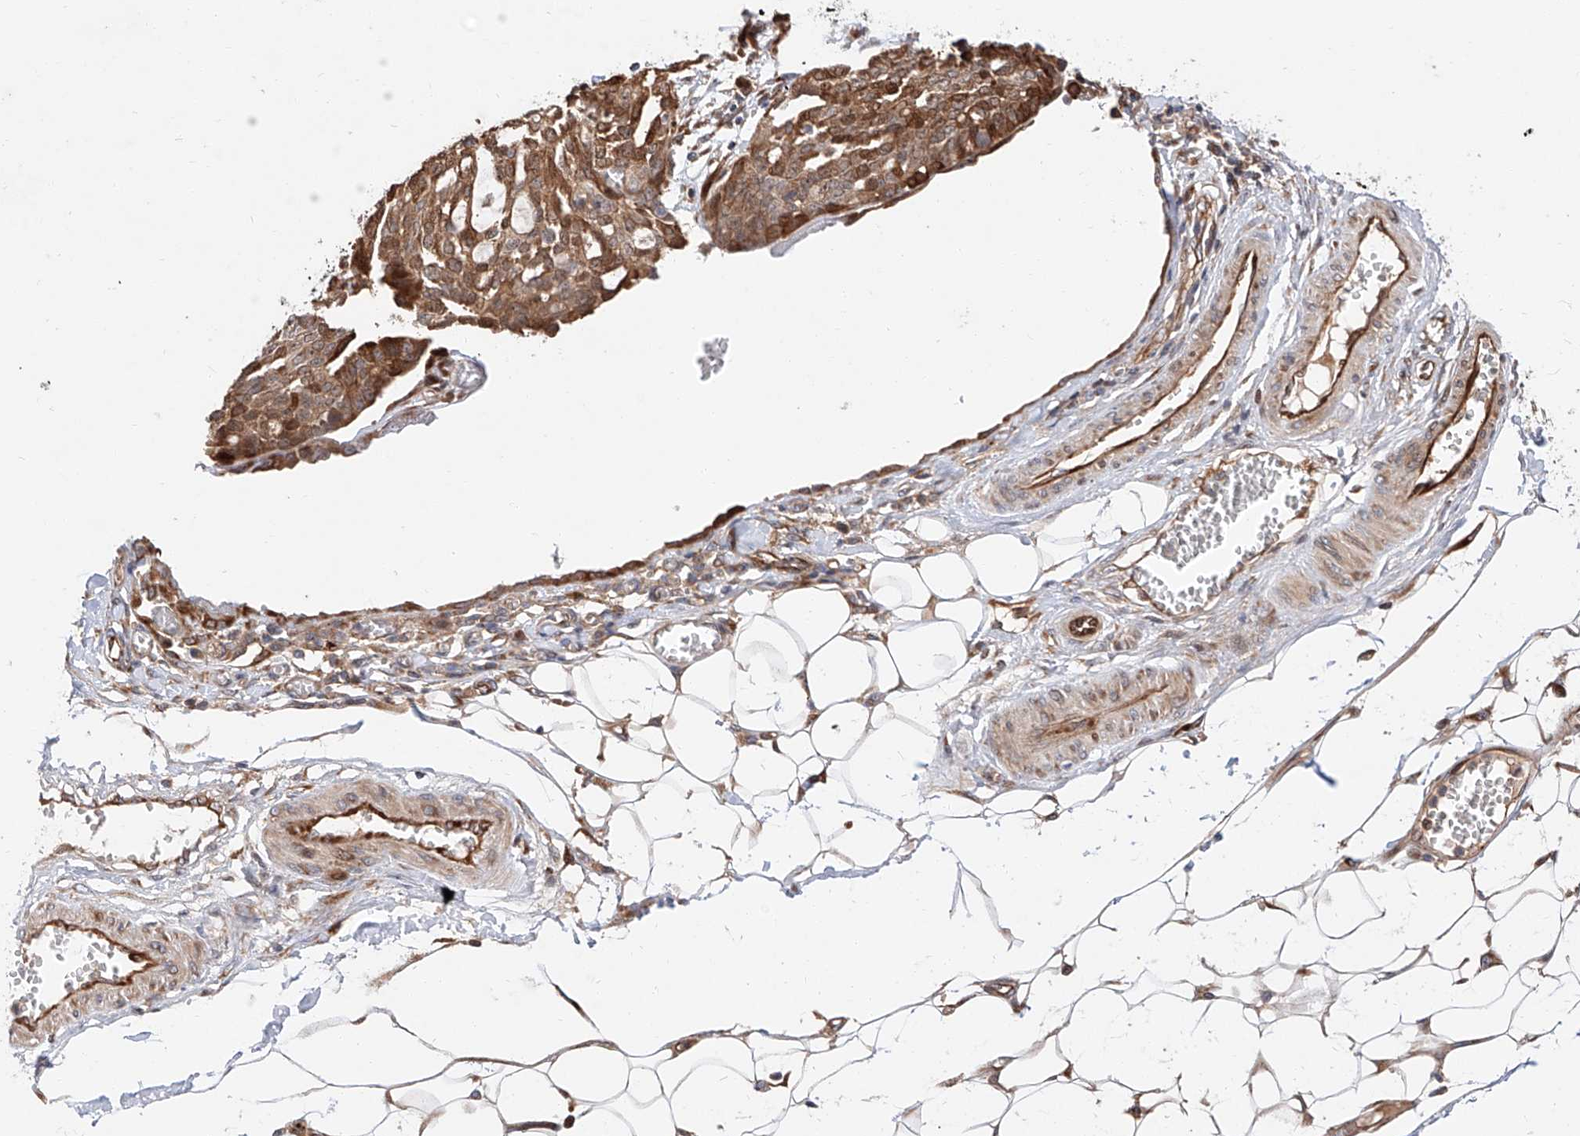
{"staining": {"intensity": "moderate", "quantity": ">75%", "location": "cytoplasmic/membranous,nuclear"}, "tissue": "ovarian cancer", "cell_type": "Tumor cells", "image_type": "cancer", "snomed": [{"axis": "morphology", "description": "Cystadenocarcinoma, serous, NOS"}, {"axis": "topography", "description": "Soft tissue"}, {"axis": "topography", "description": "Ovary"}], "caption": "Serous cystadenocarcinoma (ovarian) stained with immunohistochemistry exhibits moderate cytoplasmic/membranous and nuclear positivity in about >75% of tumor cells. (brown staining indicates protein expression, while blue staining denotes nuclei).", "gene": "DIRAS3", "patient": {"sex": "female", "age": 57}}